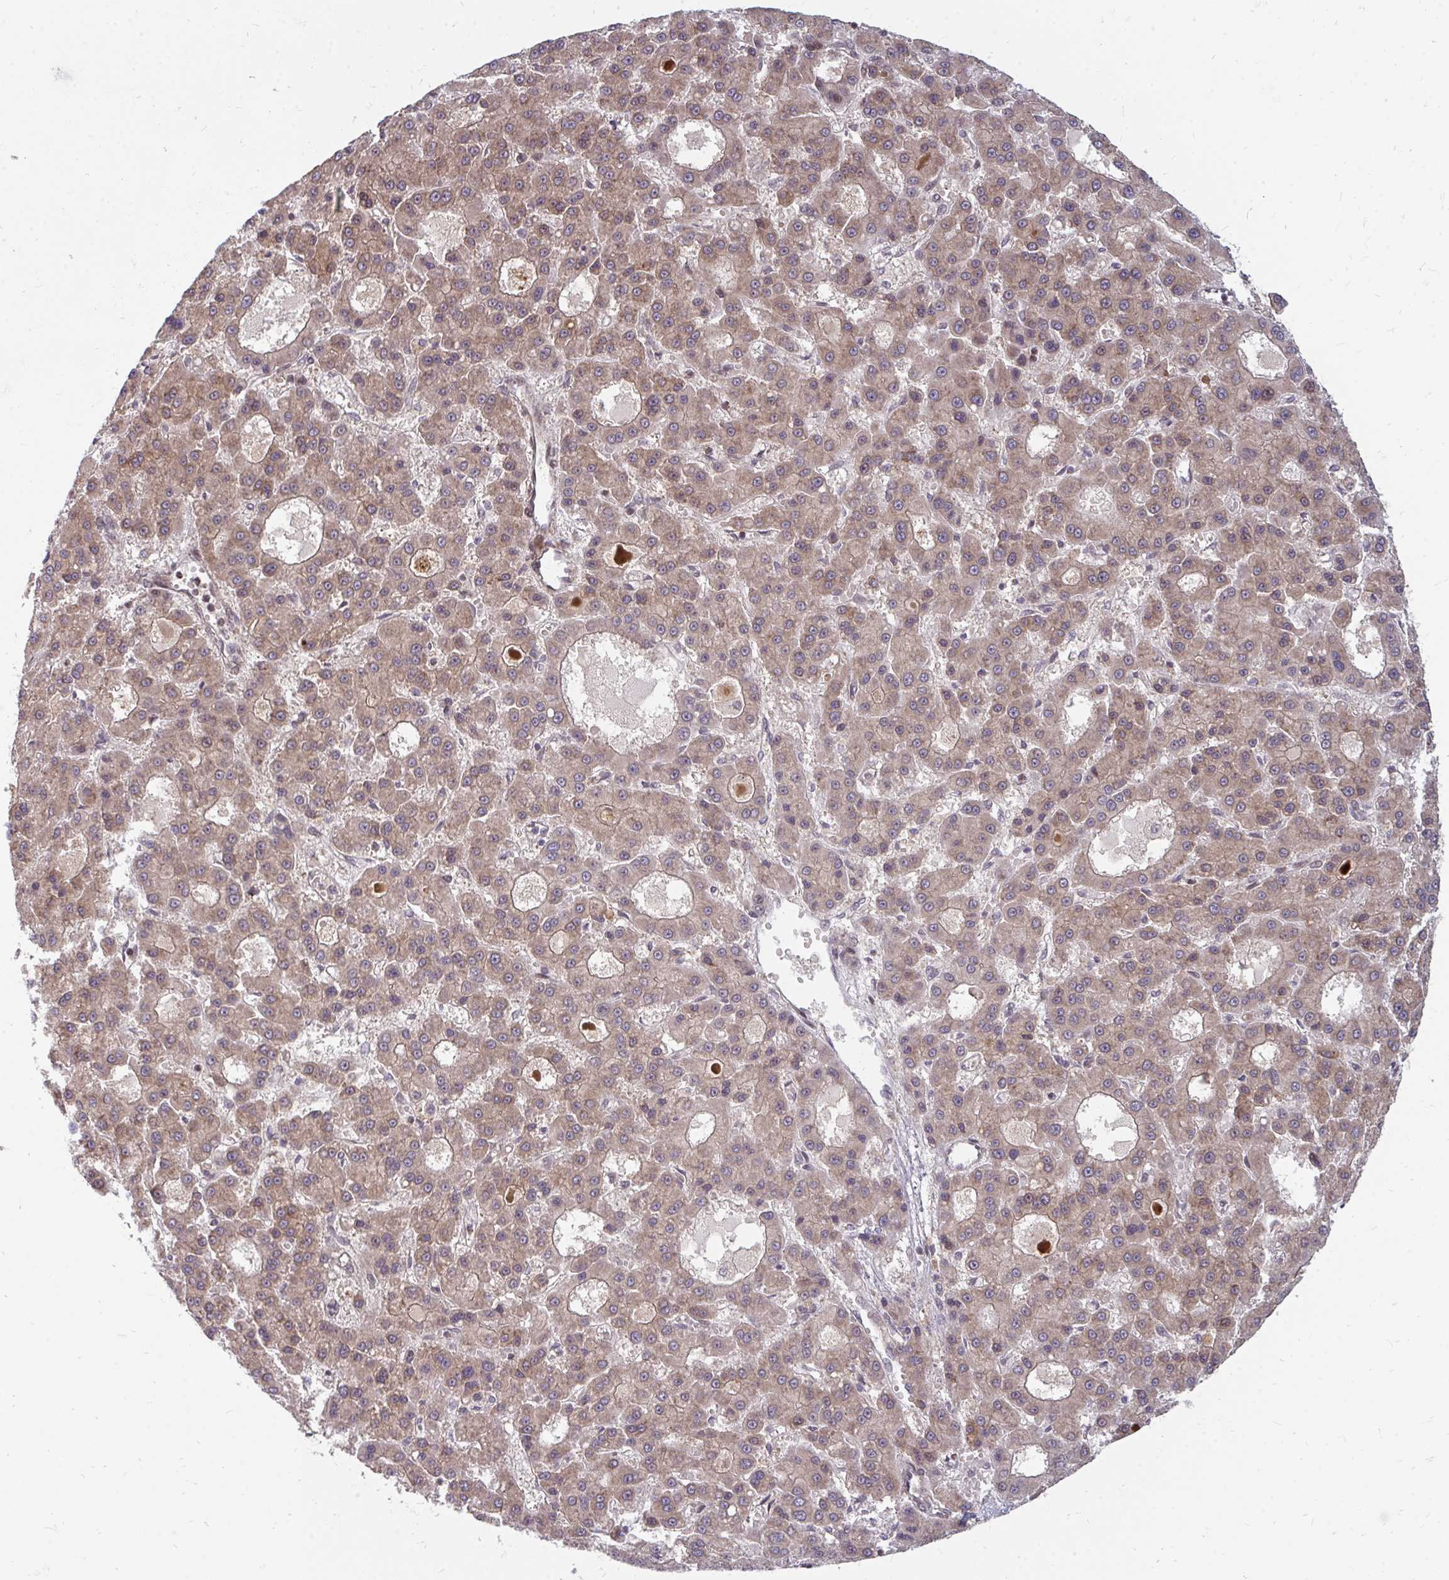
{"staining": {"intensity": "weak", "quantity": ">75%", "location": "cytoplasmic/membranous"}, "tissue": "liver cancer", "cell_type": "Tumor cells", "image_type": "cancer", "snomed": [{"axis": "morphology", "description": "Carcinoma, Hepatocellular, NOS"}, {"axis": "topography", "description": "Liver"}], "caption": "IHC of liver hepatocellular carcinoma displays low levels of weak cytoplasmic/membranous expression in about >75% of tumor cells.", "gene": "ZNF285", "patient": {"sex": "male", "age": 70}}